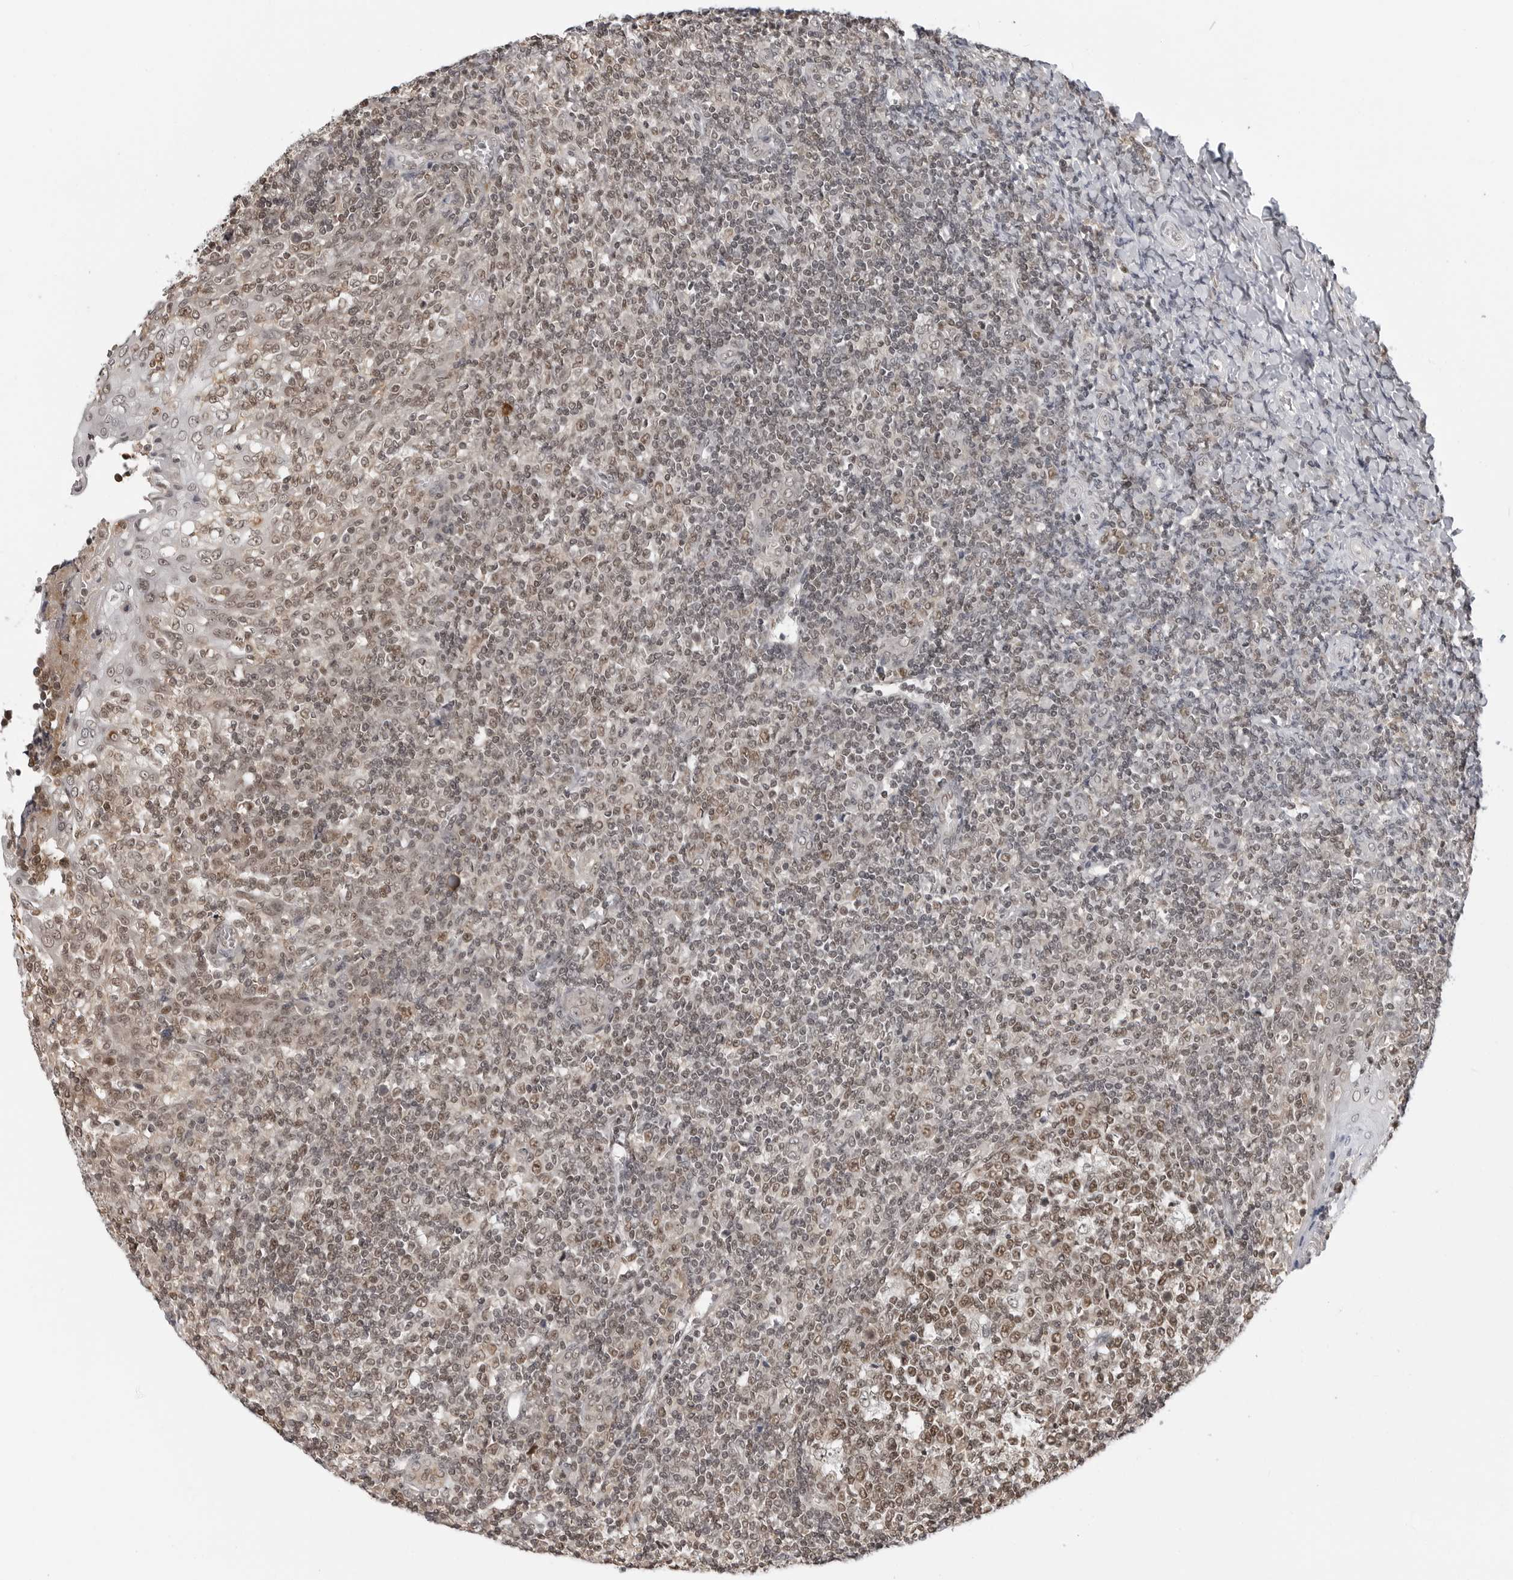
{"staining": {"intensity": "moderate", "quantity": ">75%", "location": "nuclear"}, "tissue": "tonsil", "cell_type": "Germinal center cells", "image_type": "normal", "snomed": [{"axis": "morphology", "description": "Normal tissue, NOS"}, {"axis": "topography", "description": "Tonsil"}], "caption": "This micrograph displays unremarkable tonsil stained with immunohistochemistry (IHC) to label a protein in brown. The nuclear of germinal center cells show moderate positivity for the protein. Nuclei are counter-stained blue.", "gene": "C8orf33", "patient": {"sex": "female", "age": 19}}